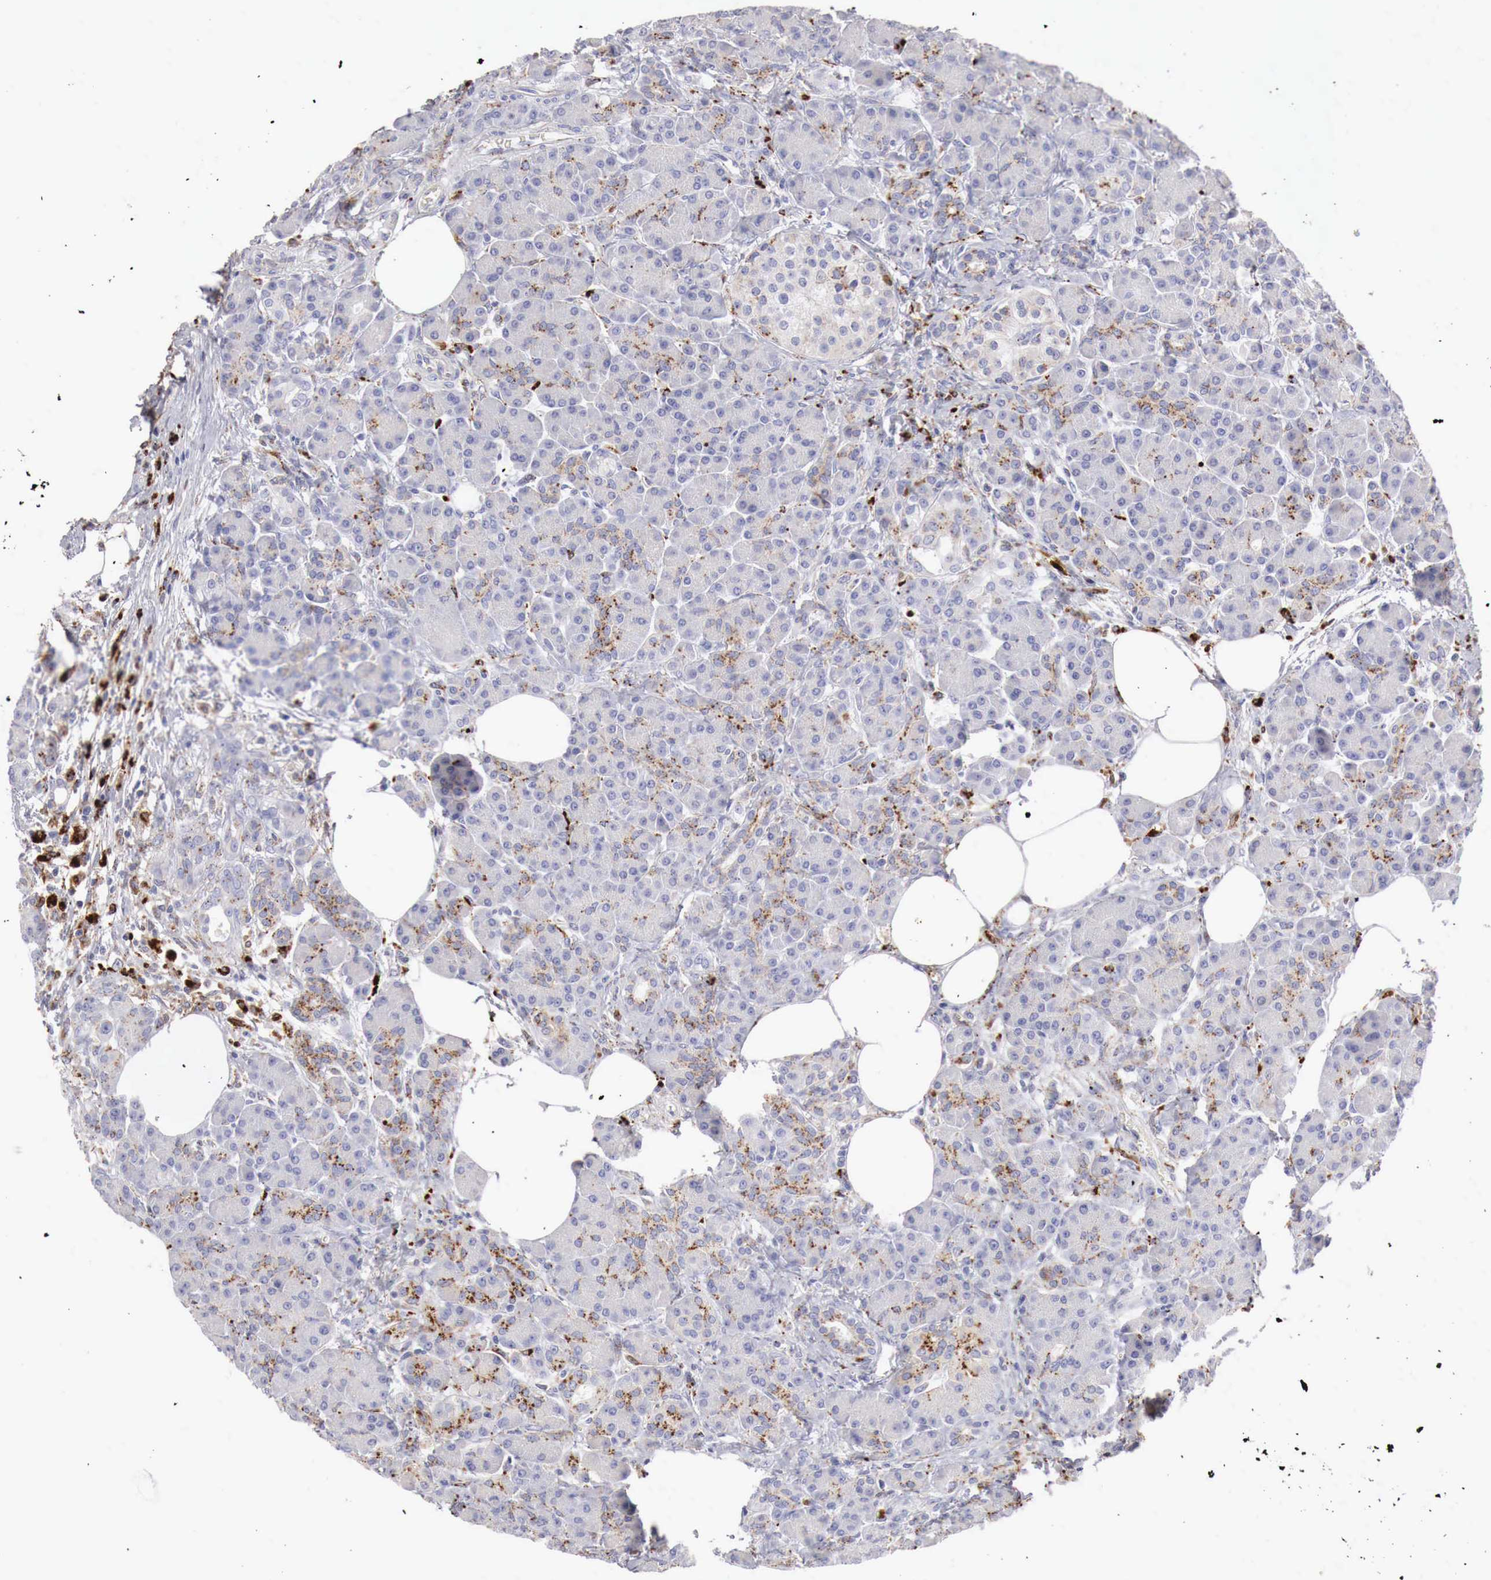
{"staining": {"intensity": "moderate", "quantity": "25%-75%", "location": "cytoplasmic/membranous"}, "tissue": "pancreas", "cell_type": "Exocrine glandular cells", "image_type": "normal", "snomed": [{"axis": "morphology", "description": "Normal tissue, NOS"}, {"axis": "topography", "description": "Pancreas"}], "caption": "Immunohistochemistry (IHC) image of benign pancreas stained for a protein (brown), which reveals medium levels of moderate cytoplasmic/membranous expression in approximately 25%-75% of exocrine glandular cells.", "gene": "GLA", "patient": {"sex": "female", "age": 73}}